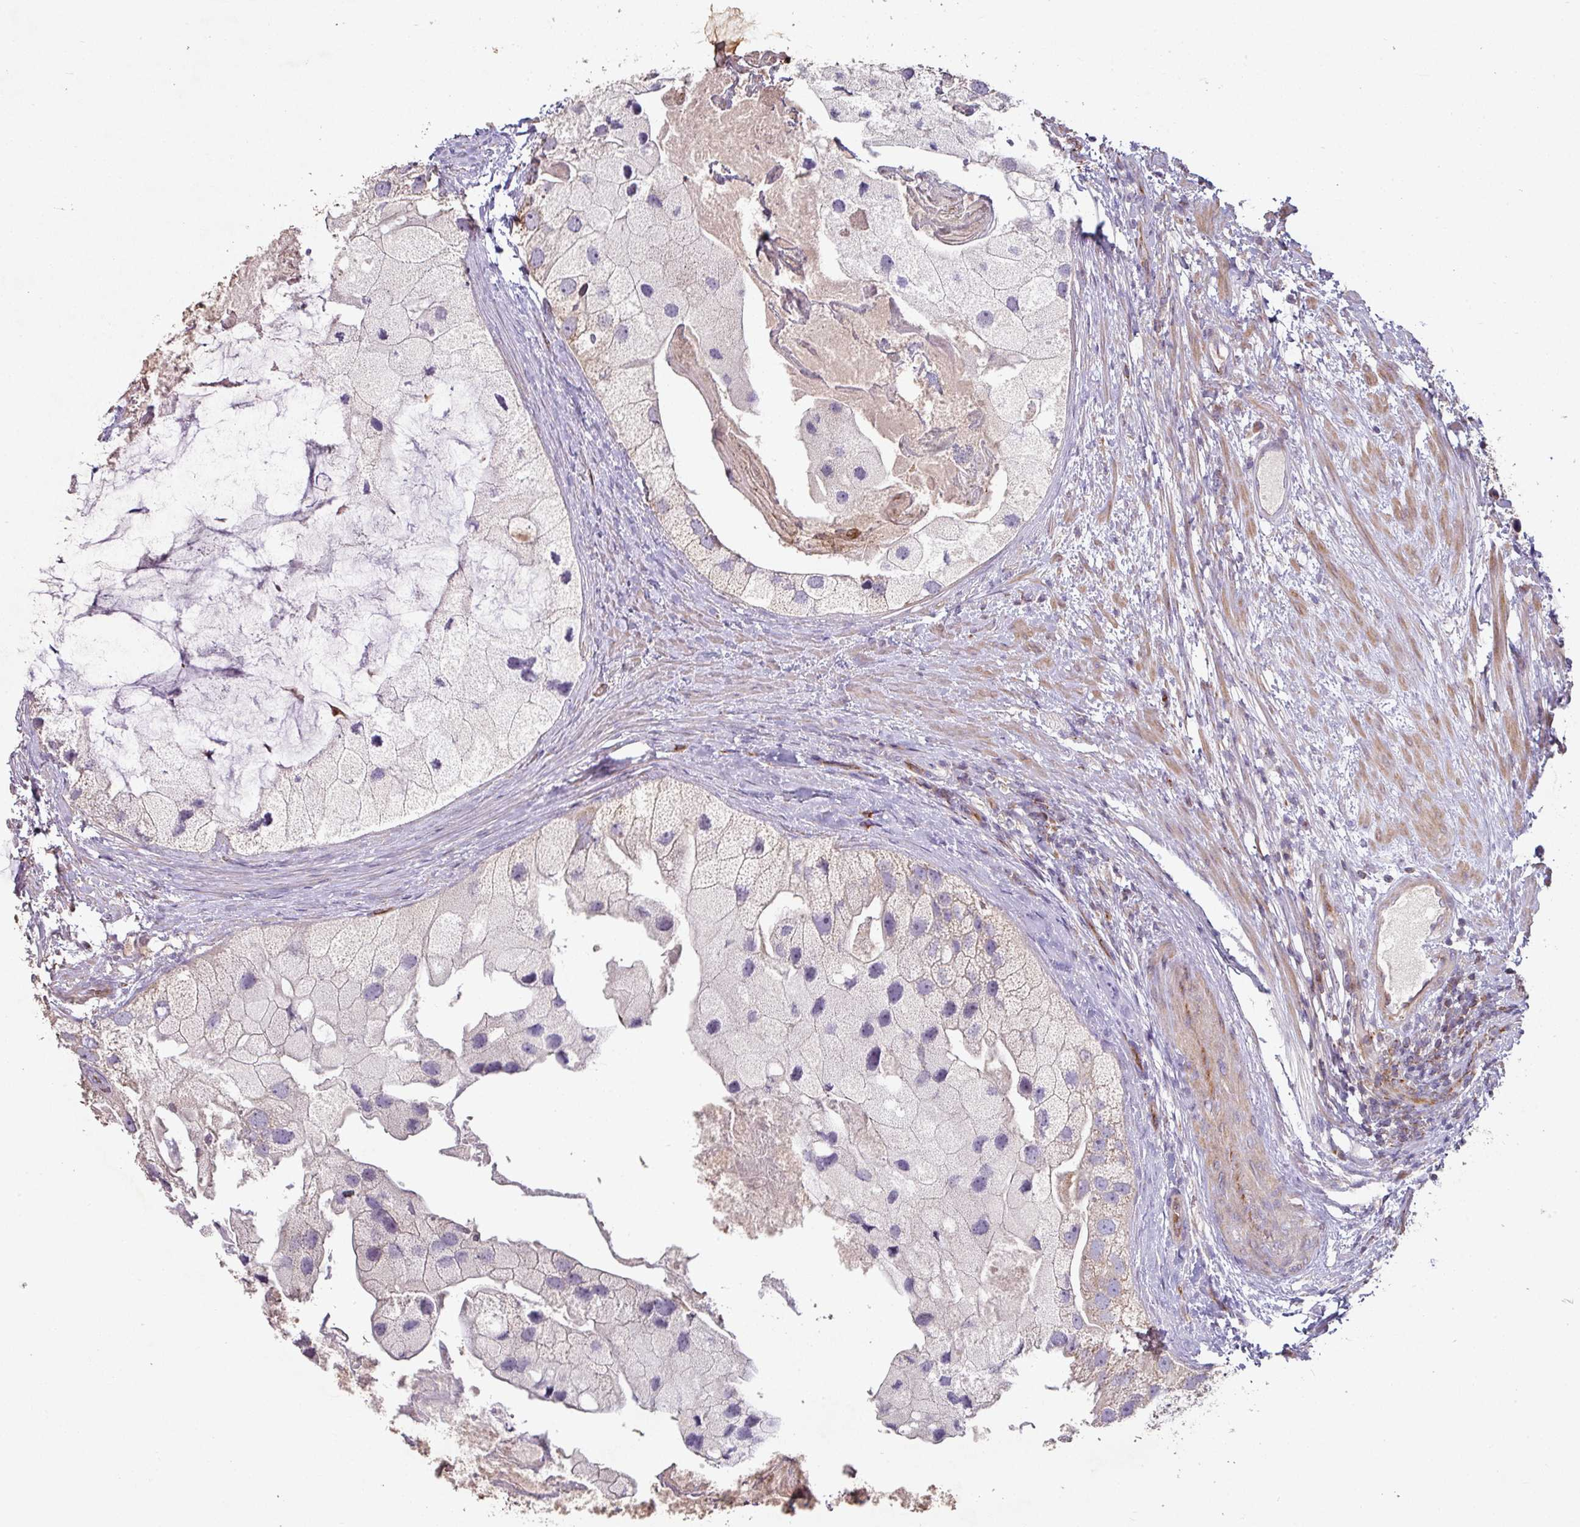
{"staining": {"intensity": "negative", "quantity": "none", "location": "none"}, "tissue": "prostate cancer", "cell_type": "Tumor cells", "image_type": "cancer", "snomed": [{"axis": "morphology", "description": "Adenocarcinoma, High grade"}, {"axis": "topography", "description": "Prostate"}], "caption": "This is a photomicrograph of immunohistochemistry staining of prostate cancer (adenocarcinoma (high-grade)), which shows no positivity in tumor cells.", "gene": "RPL23A", "patient": {"sex": "male", "age": 62}}